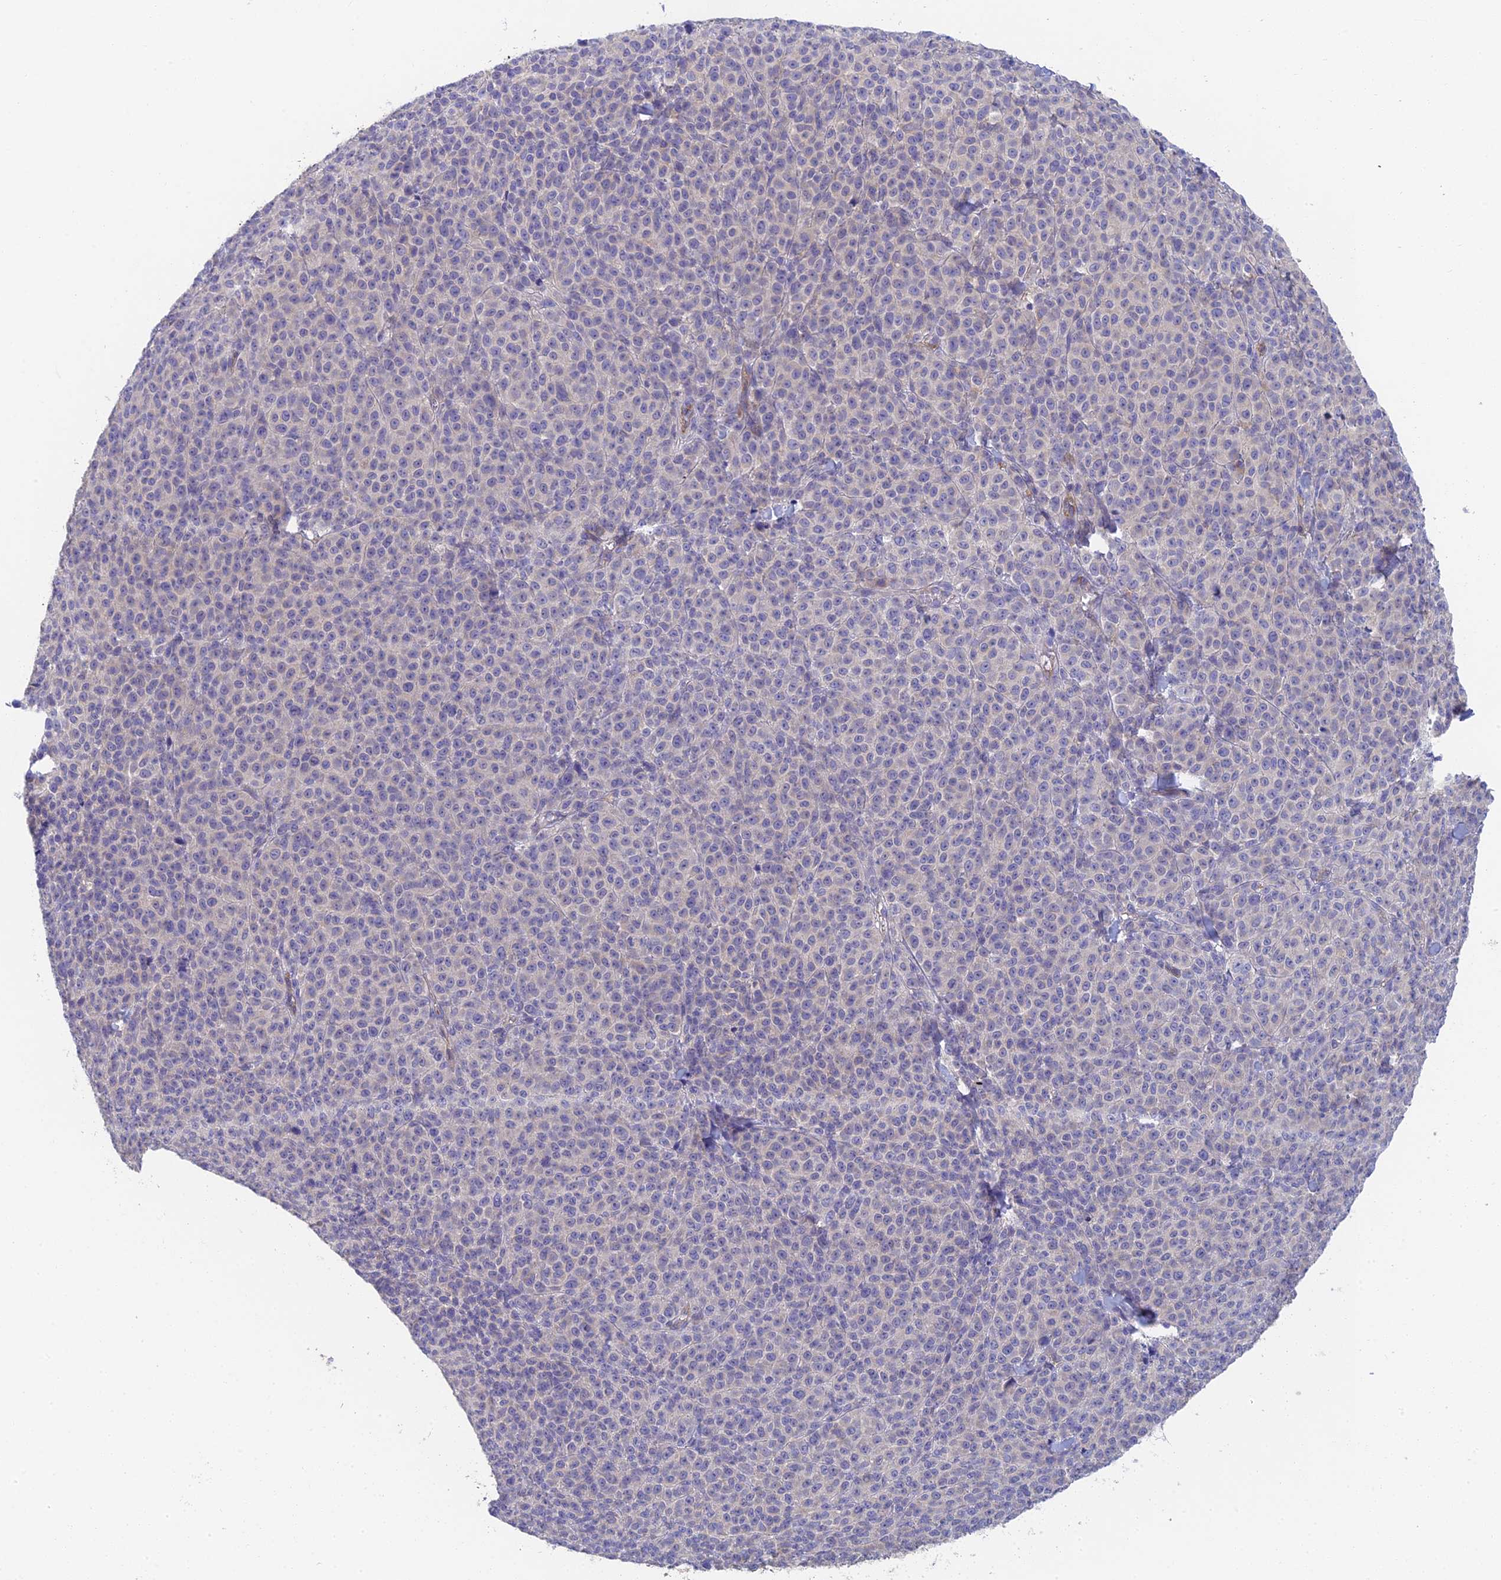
{"staining": {"intensity": "negative", "quantity": "none", "location": "none"}, "tissue": "melanoma", "cell_type": "Tumor cells", "image_type": "cancer", "snomed": [{"axis": "morphology", "description": "Normal tissue, NOS"}, {"axis": "morphology", "description": "Malignant melanoma, NOS"}, {"axis": "topography", "description": "Skin"}], "caption": "This is an IHC micrograph of malignant melanoma. There is no staining in tumor cells.", "gene": "ADAMTS13", "patient": {"sex": "female", "age": 34}}